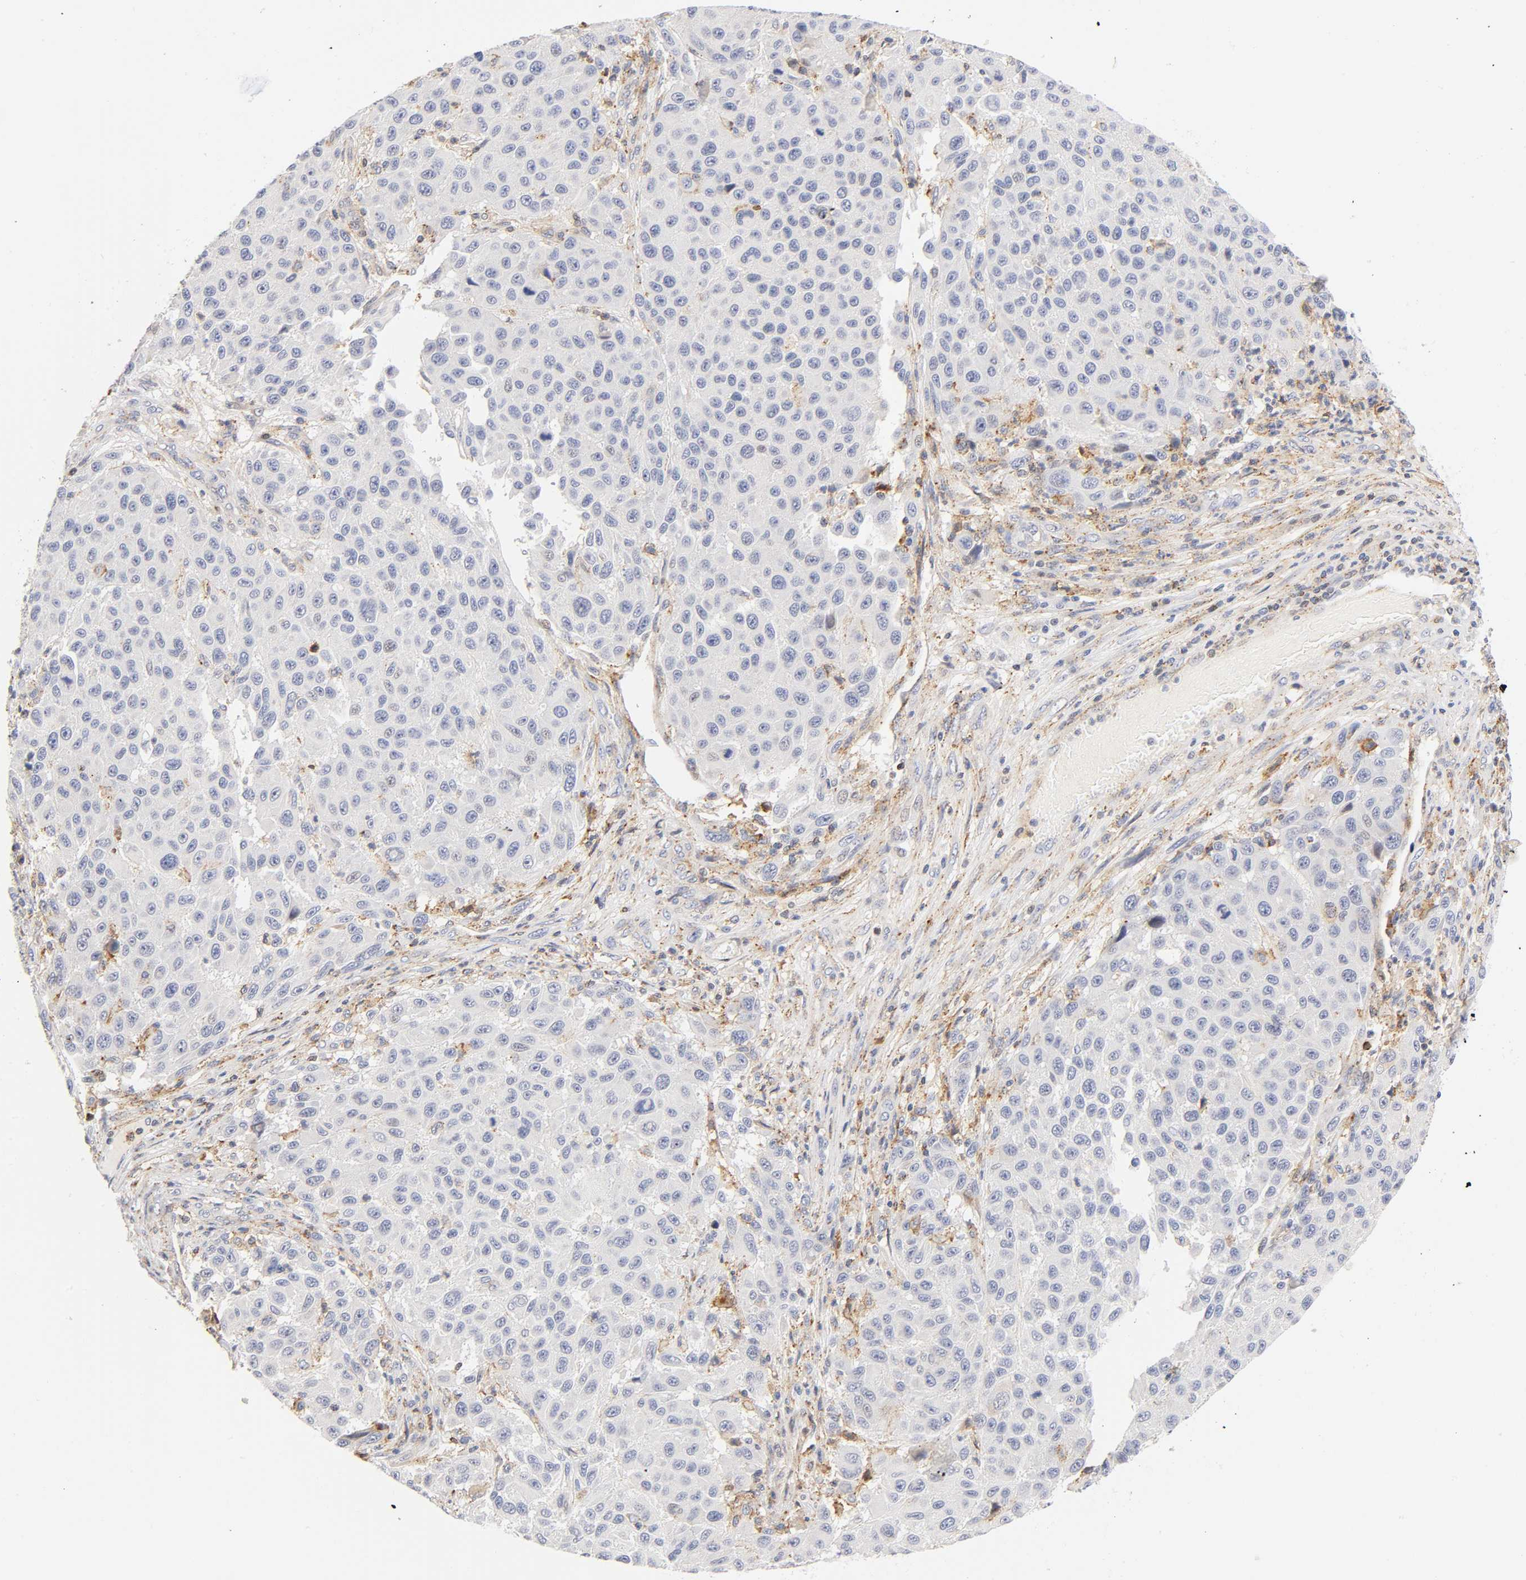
{"staining": {"intensity": "negative", "quantity": "none", "location": "none"}, "tissue": "melanoma", "cell_type": "Tumor cells", "image_type": "cancer", "snomed": [{"axis": "morphology", "description": "Malignant melanoma, Metastatic site"}, {"axis": "topography", "description": "Lymph node"}], "caption": "This is an immunohistochemistry (IHC) image of human melanoma. There is no staining in tumor cells.", "gene": "ANXA7", "patient": {"sex": "male", "age": 61}}